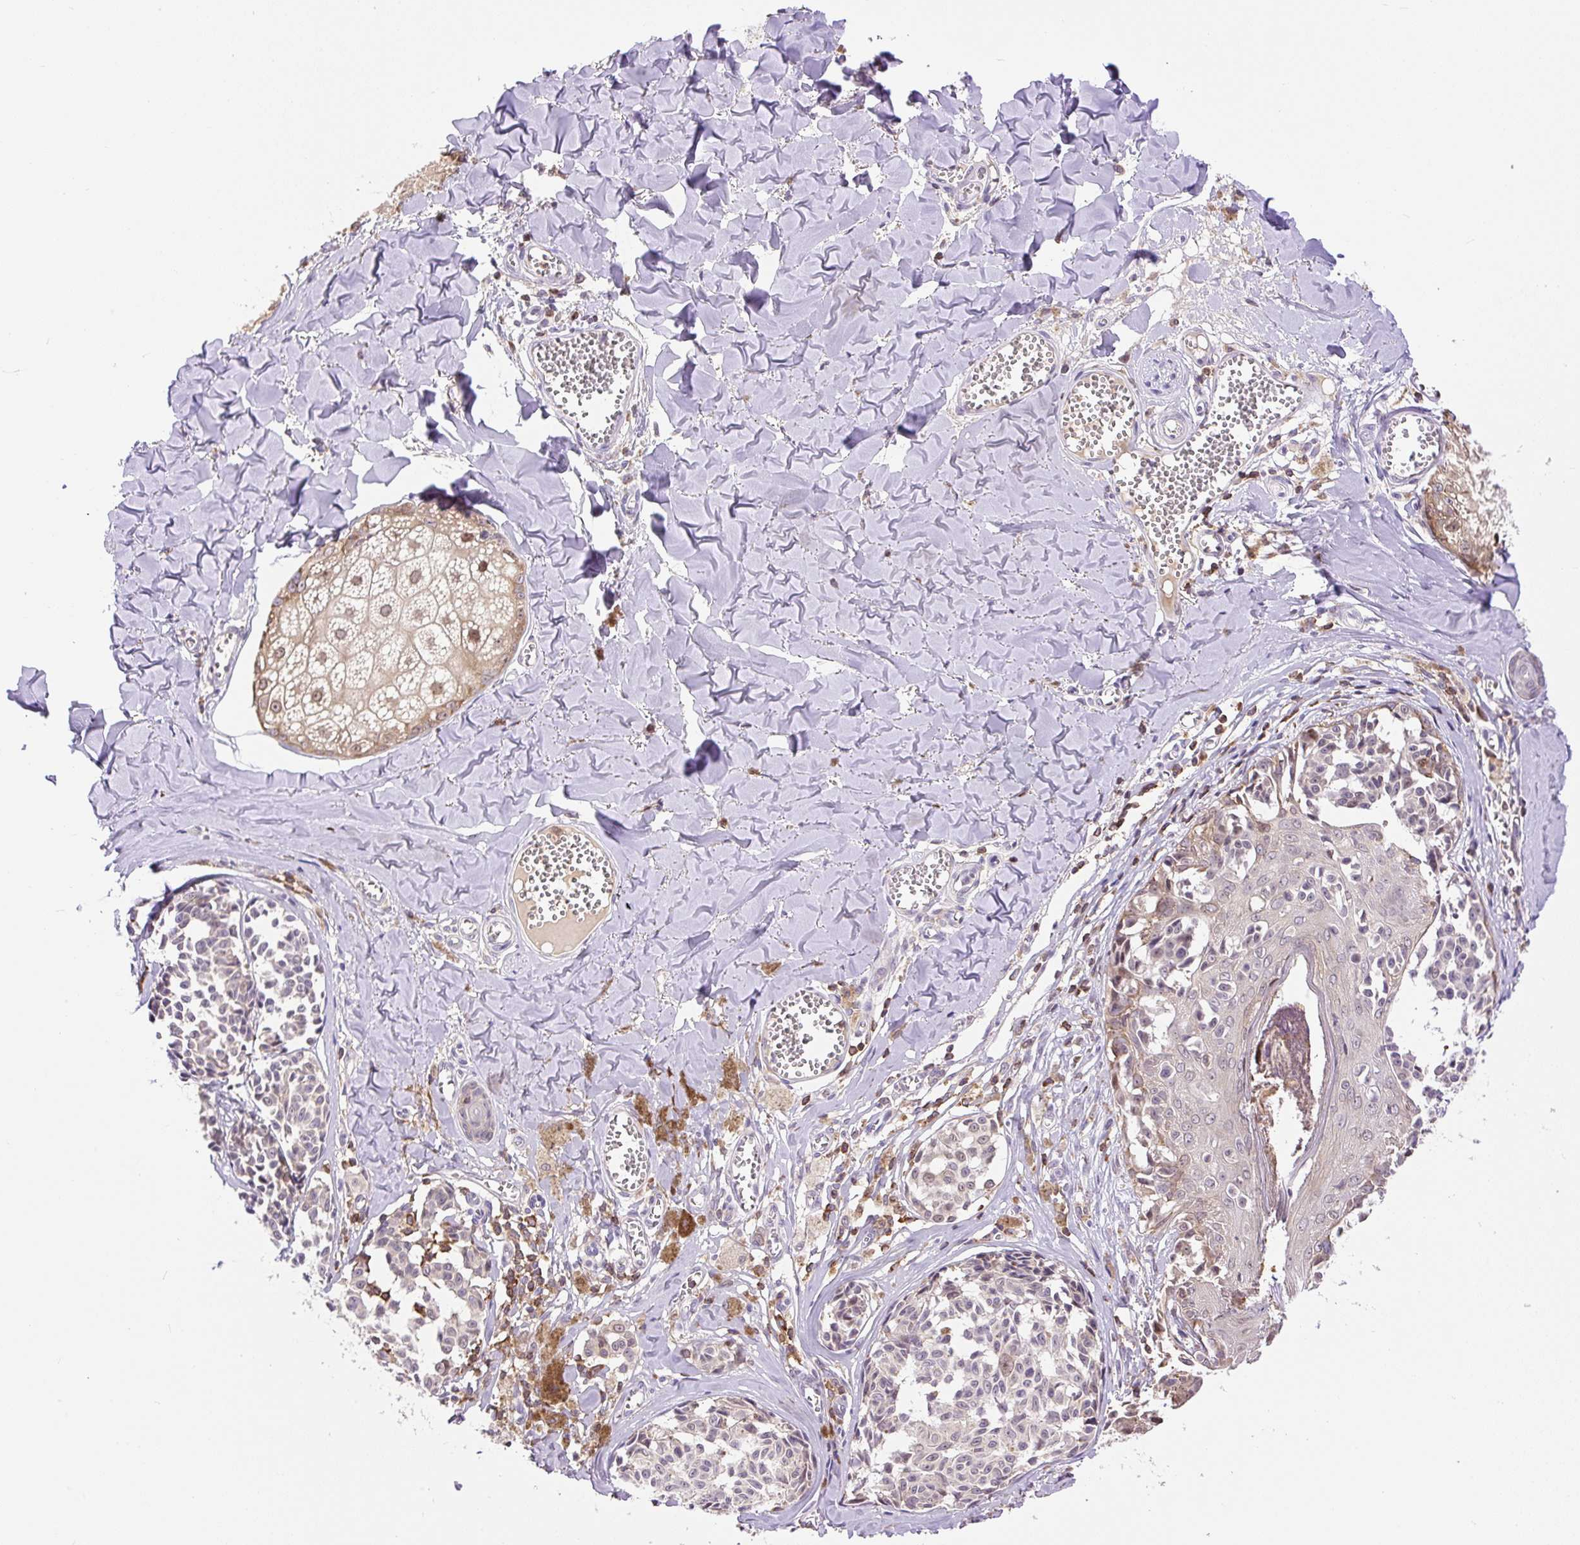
{"staining": {"intensity": "weak", "quantity": "<25%", "location": "nuclear"}, "tissue": "melanoma", "cell_type": "Tumor cells", "image_type": "cancer", "snomed": [{"axis": "morphology", "description": "Malignant melanoma, NOS"}, {"axis": "topography", "description": "Skin"}], "caption": "Melanoma was stained to show a protein in brown. There is no significant positivity in tumor cells.", "gene": "CARD11", "patient": {"sex": "female", "age": 43}}